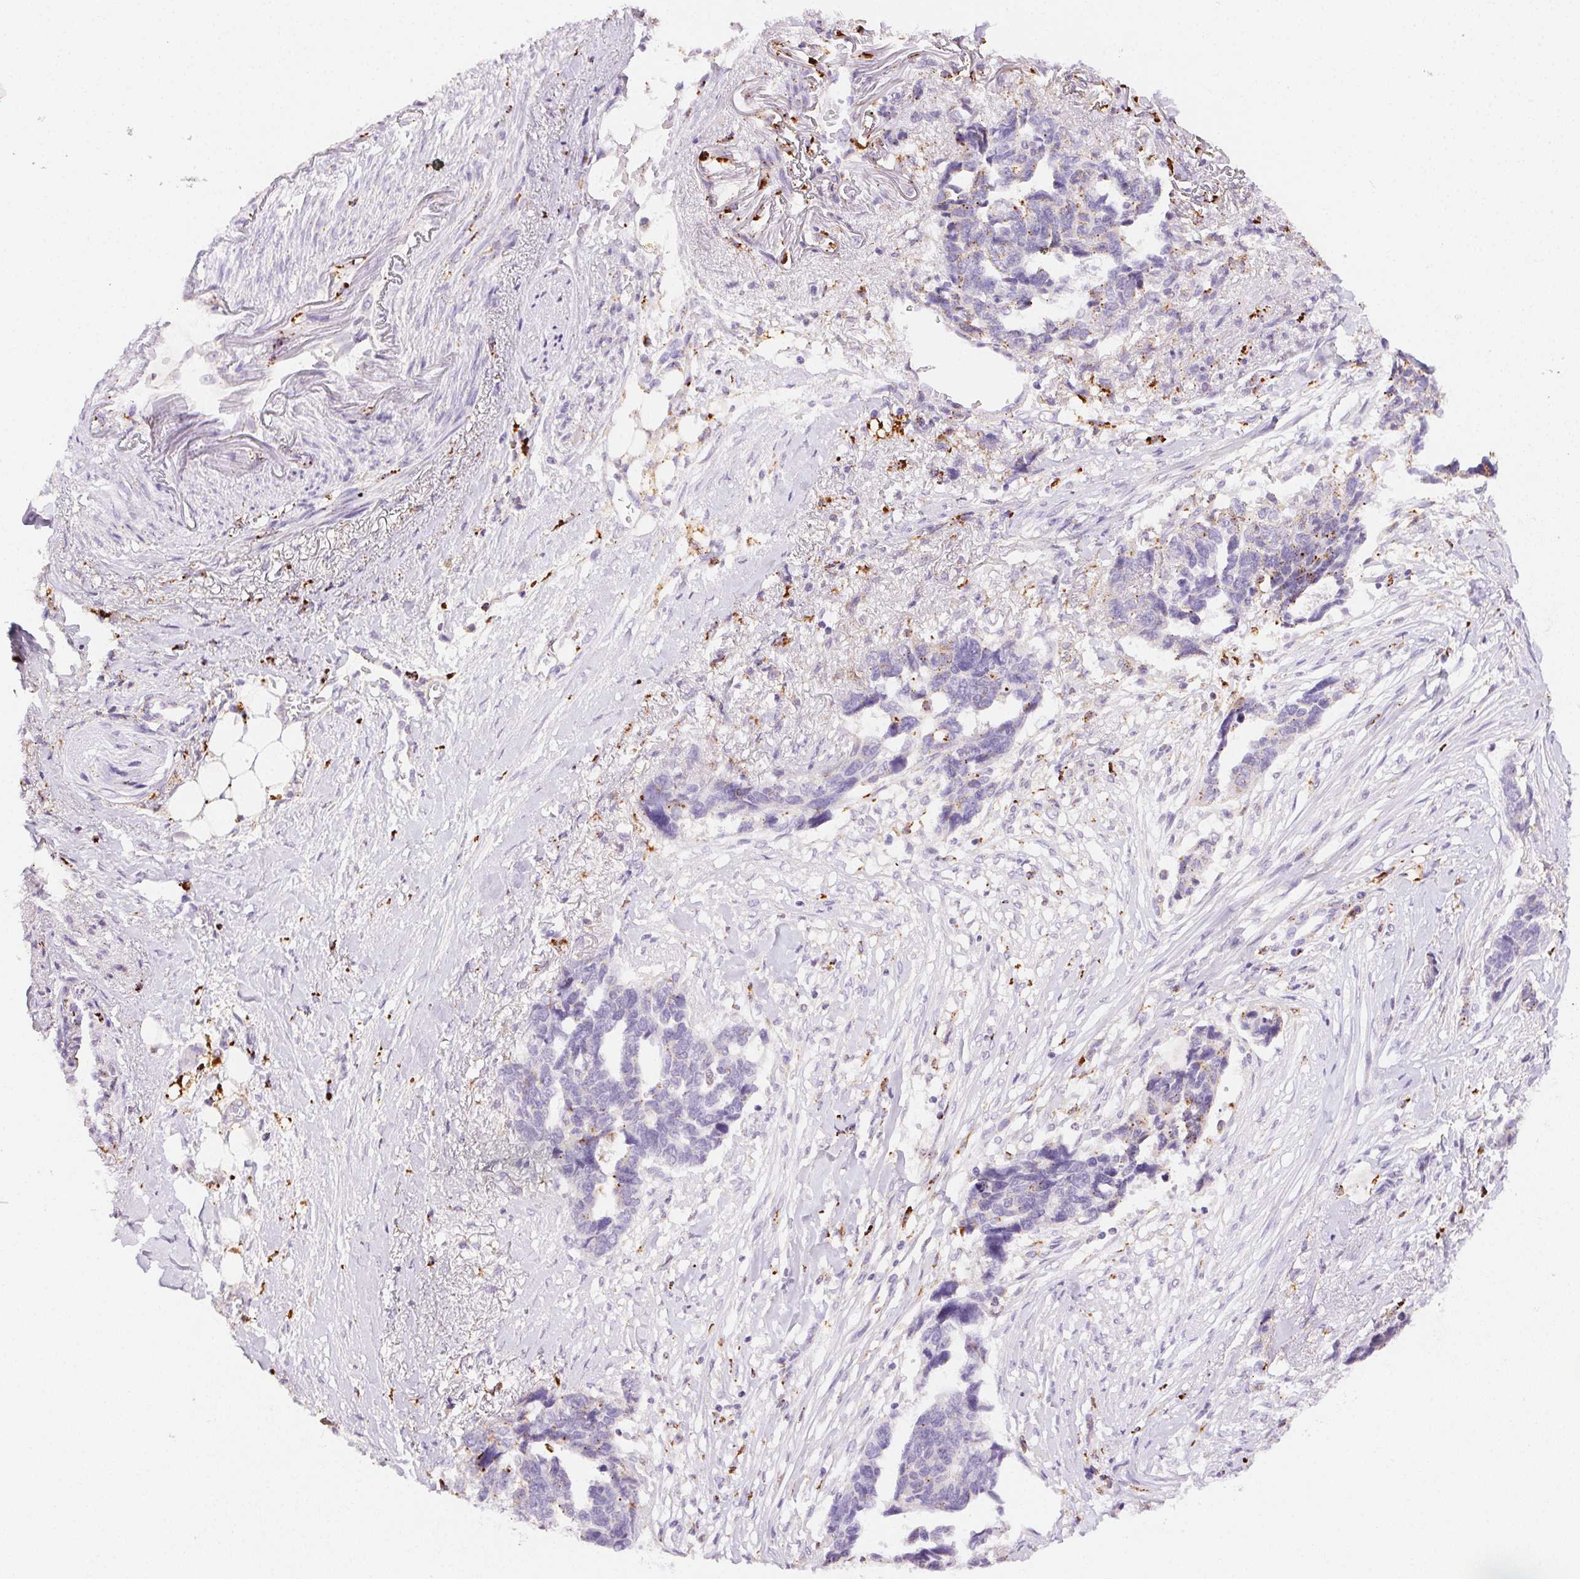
{"staining": {"intensity": "negative", "quantity": "none", "location": "none"}, "tissue": "ovarian cancer", "cell_type": "Tumor cells", "image_type": "cancer", "snomed": [{"axis": "morphology", "description": "Cystadenocarcinoma, serous, NOS"}, {"axis": "topography", "description": "Ovary"}], "caption": "Immunohistochemistry (IHC) micrograph of neoplastic tissue: human ovarian cancer stained with DAB displays no significant protein positivity in tumor cells. The staining was performed using DAB (3,3'-diaminobenzidine) to visualize the protein expression in brown, while the nuclei were stained in blue with hematoxylin (Magnification: 20x).", "gene": "SCPEP1", "patient": {"sex": "female", "age": 69}}